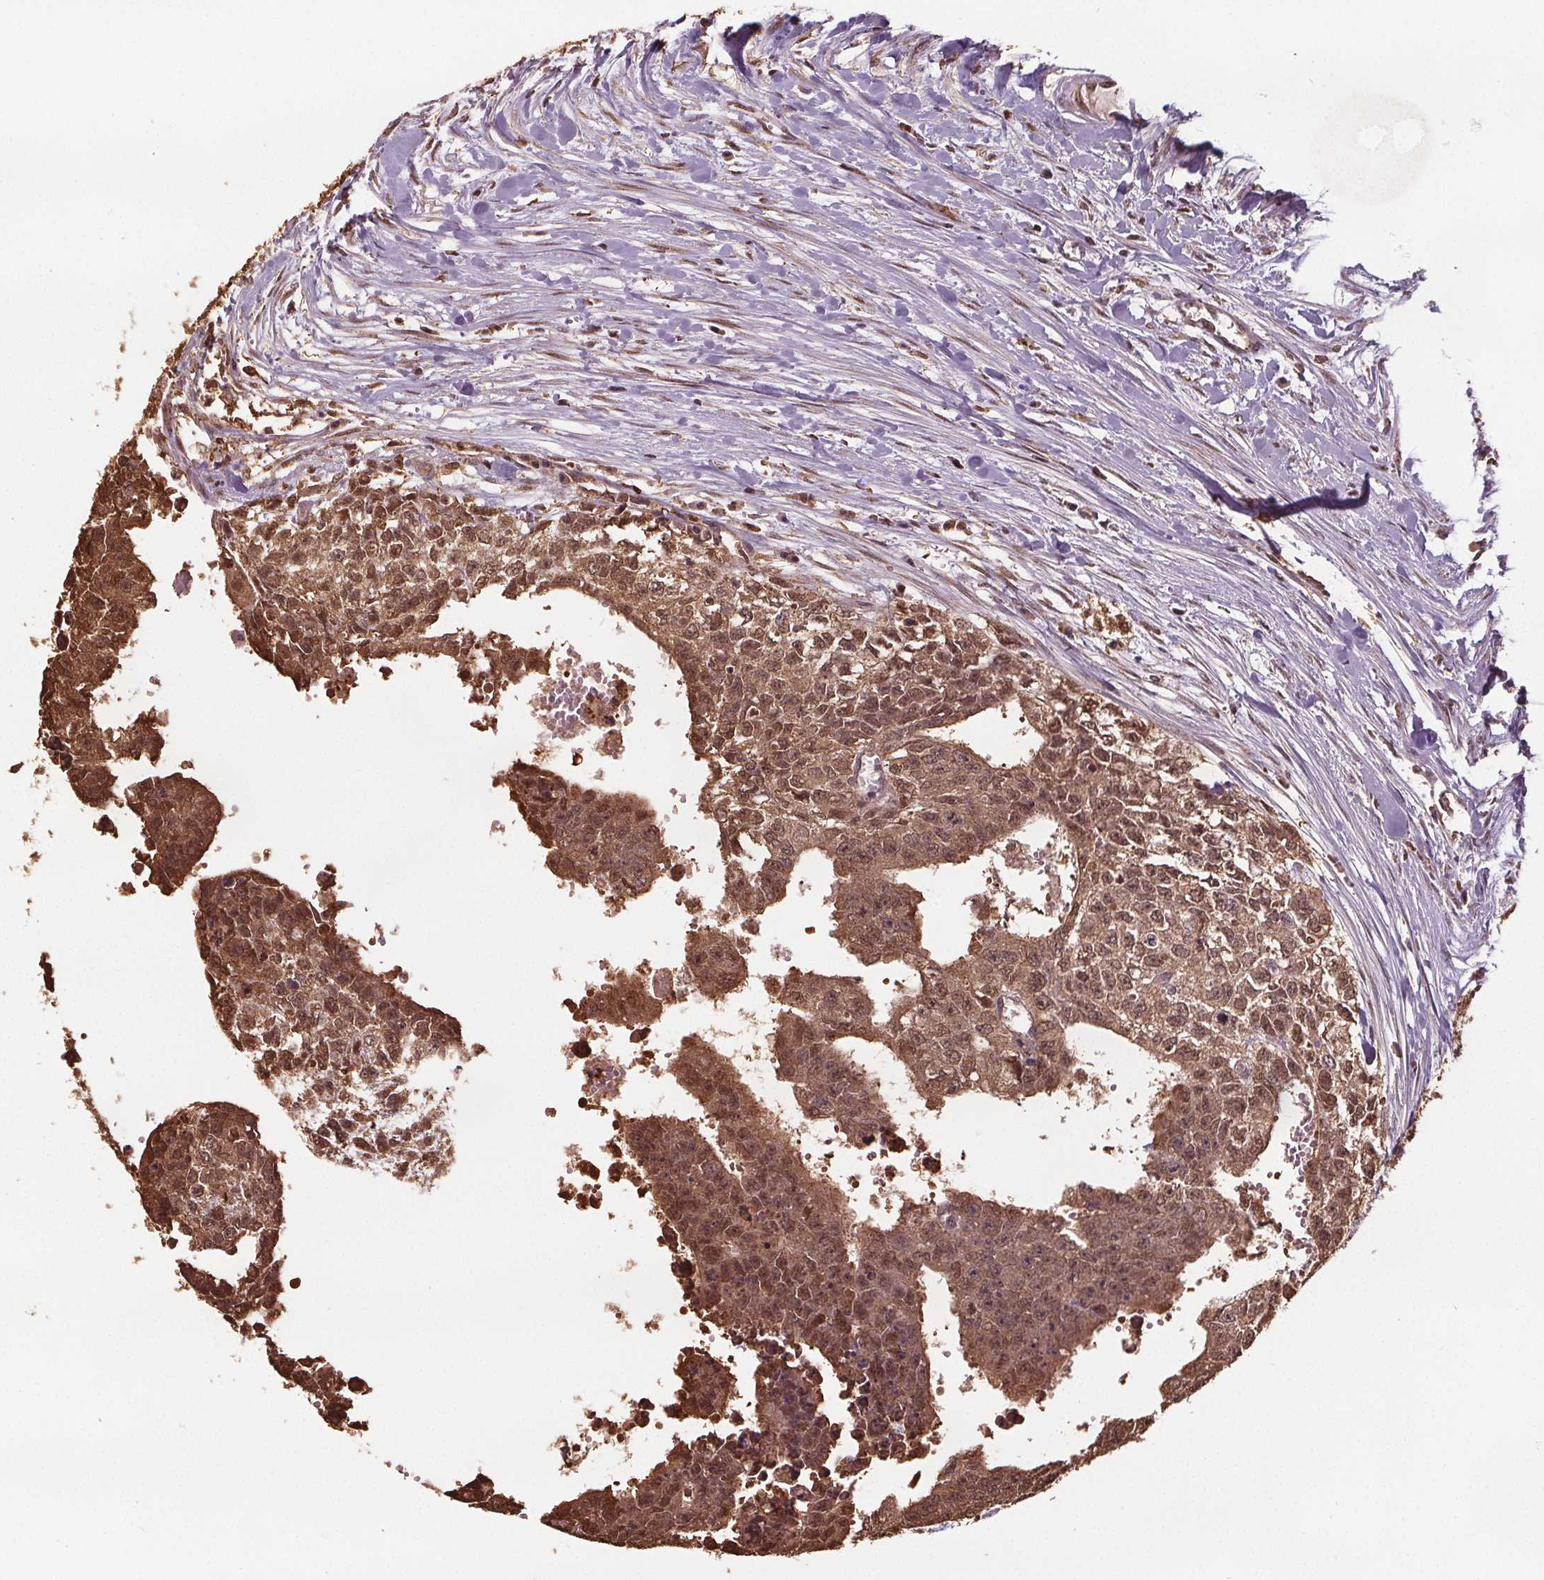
{"staining": {"intensity": "moderate", "quantity": ">75%", "location": "cytoplasmic/membranous,nuclear"}, "tissue": "testis cancer", "cell_type": "Tumor cells", "image_type": "cancer", "snomed": [{"axis": "morphology", "description": "Carcinoma, Embryonal, NOS"}, {"axis": "morphology", "description": "Teratoma, malignant, NOS"}, {"axis": "topography", "description": "Testis"}], "caption": "An image of human testis cancer stained for a protein shows moderate cytoplasmic/membranous and nuclear brown staining in tumor cells. The staining was performed using DAB, with brown indicating positive protein expression. Nuclei are stained blue with hematoxylin.", "gene": "ENO1", "patient": {"sex": "male", "age": 24}}